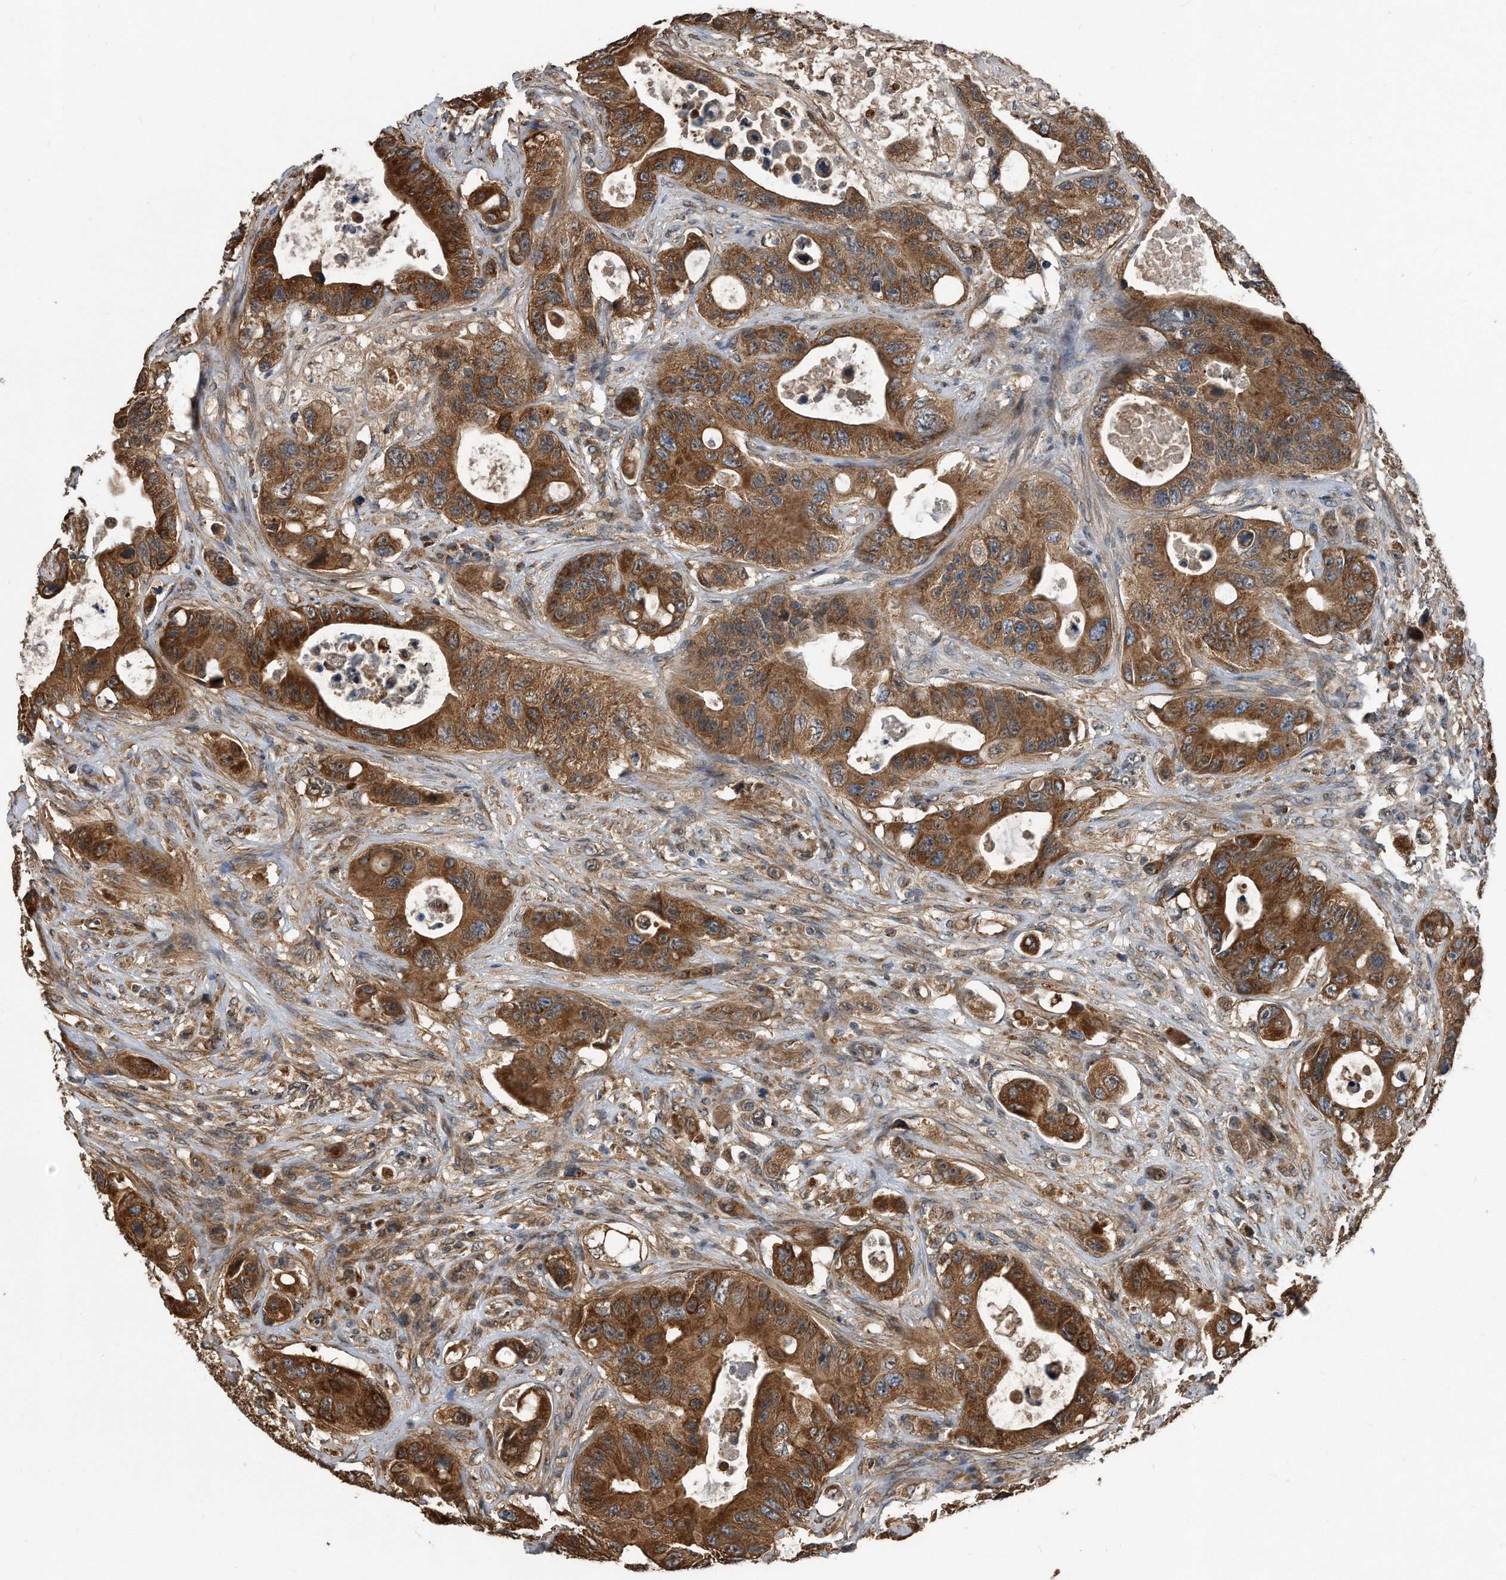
{"staining": {"intensity": "strong", "quantity": ">75%", "location": "cytoplasmic/membranous"}, "tissue": "colorectal cancer", "cell_type": "Tumor cells", "image_type": "cancer", "snomed": [{"axis": "morphology", "description": "Adenocarcinoma, NOS"}, {"axis": "topography", "description": "Colon"}], "caption": "Colorectal cancer (adenocarcinoma) stained for a protein (brown) displays strong cytoplasmic/membranous positive expression in about >75% of tumor cells.", "gene": "FAM136A", "patient": {"sex": "female", "age": 46}}